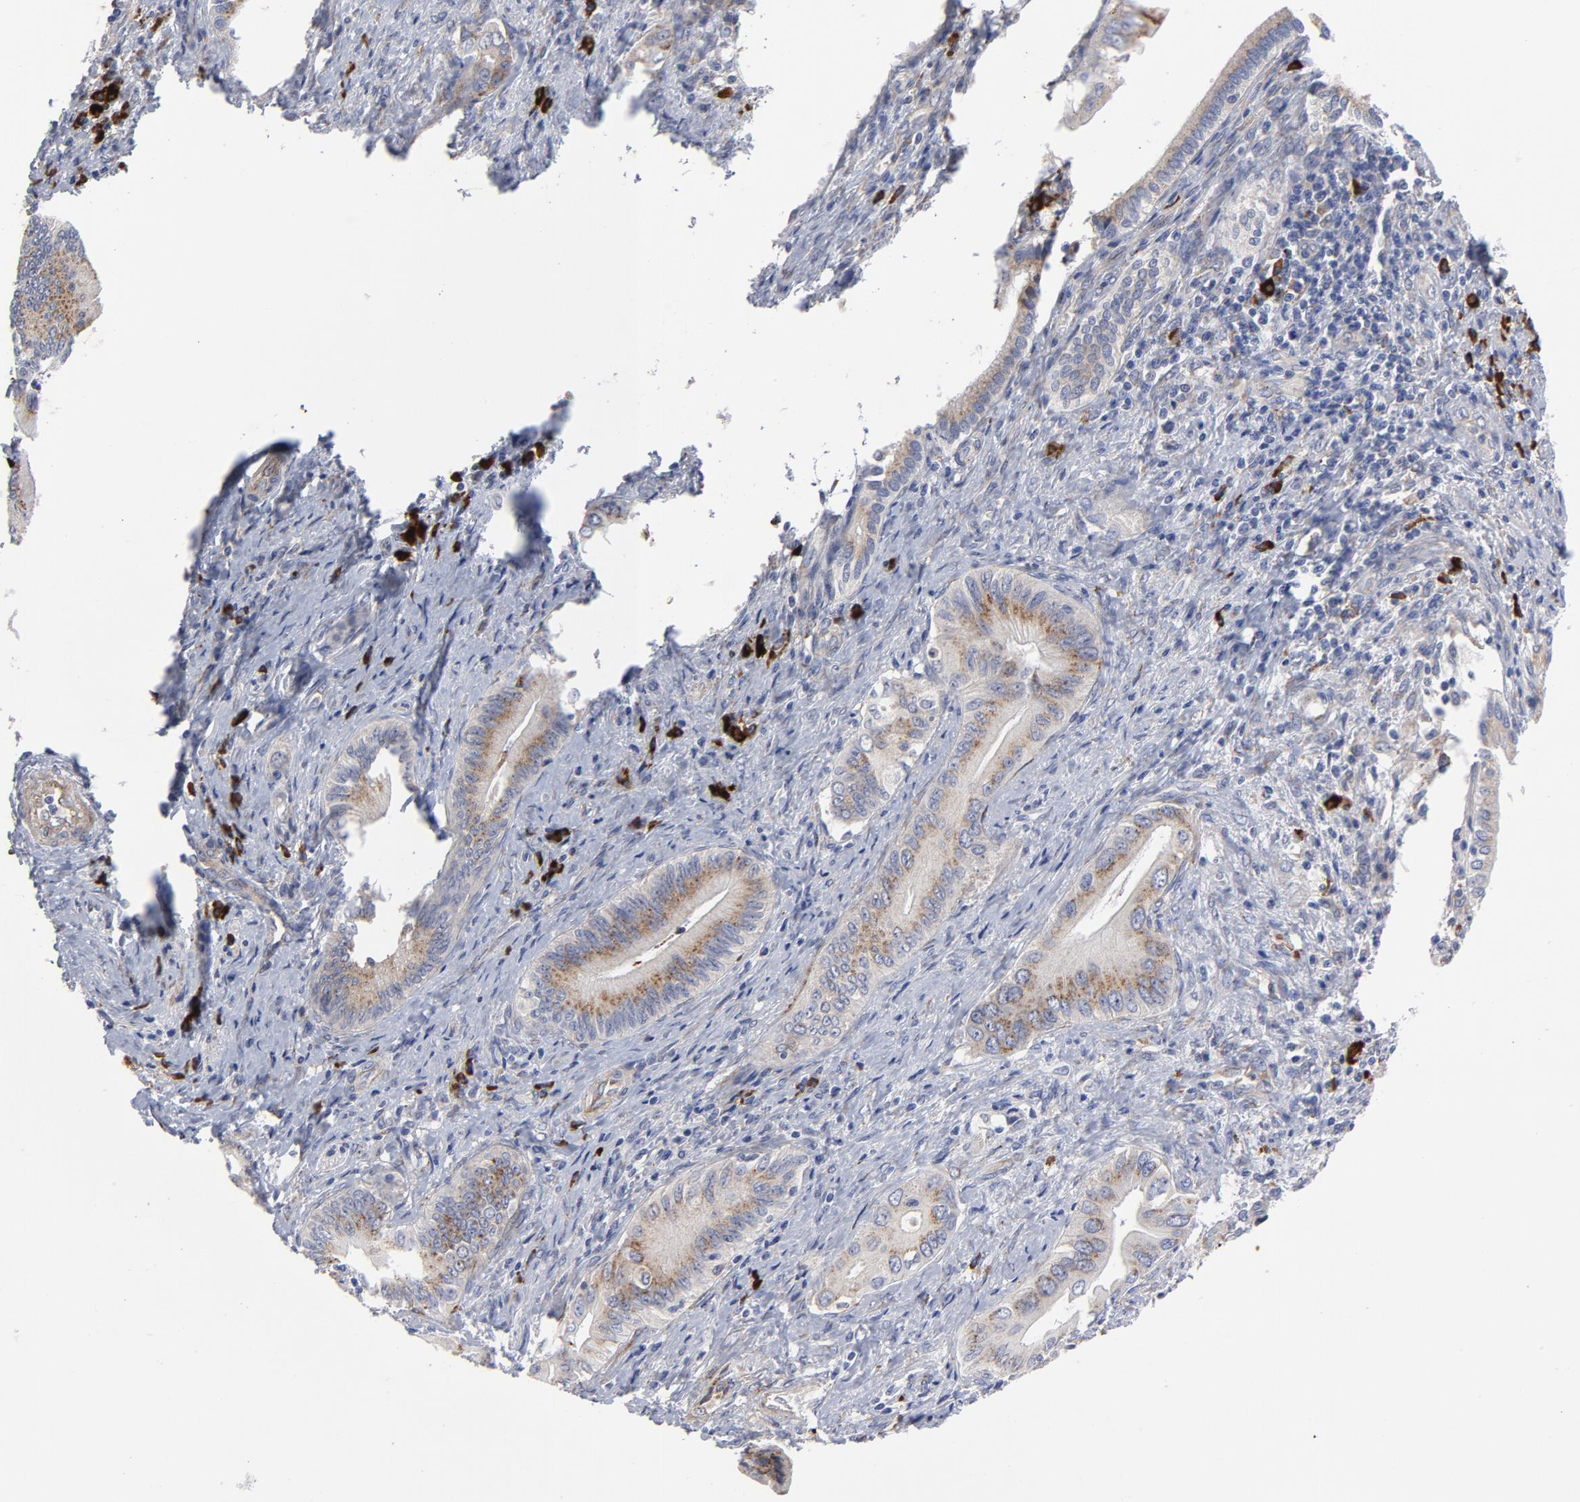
{"staining": {"intensity": "moderate", "quantity": "25%-75%", "location": "cytoplasmic/membranous"}, "tissue": "liver cancer", "cell_type": "Tumor cells", "image_type": "cancer", "snomed": [{"axis": "morphology", "description": "Cholangiocarcinoma"}, {"axis": "topography", "description": "Liver"}], "caption": "IHC staining of liver cholangiocarcinoma, which shows medium levels of moderate cytoplasmic/membranous expression in approximately 25%-75% of tumor cells indicating moderate cytoplasmic/membranous protein staining. The staining was performed using DAB (brown) for protein detection and nuclei were counterstained in hematoxylin (blue).", "gene": "RAPGEF3", "patient": {"sex": "male", "age": 58}}